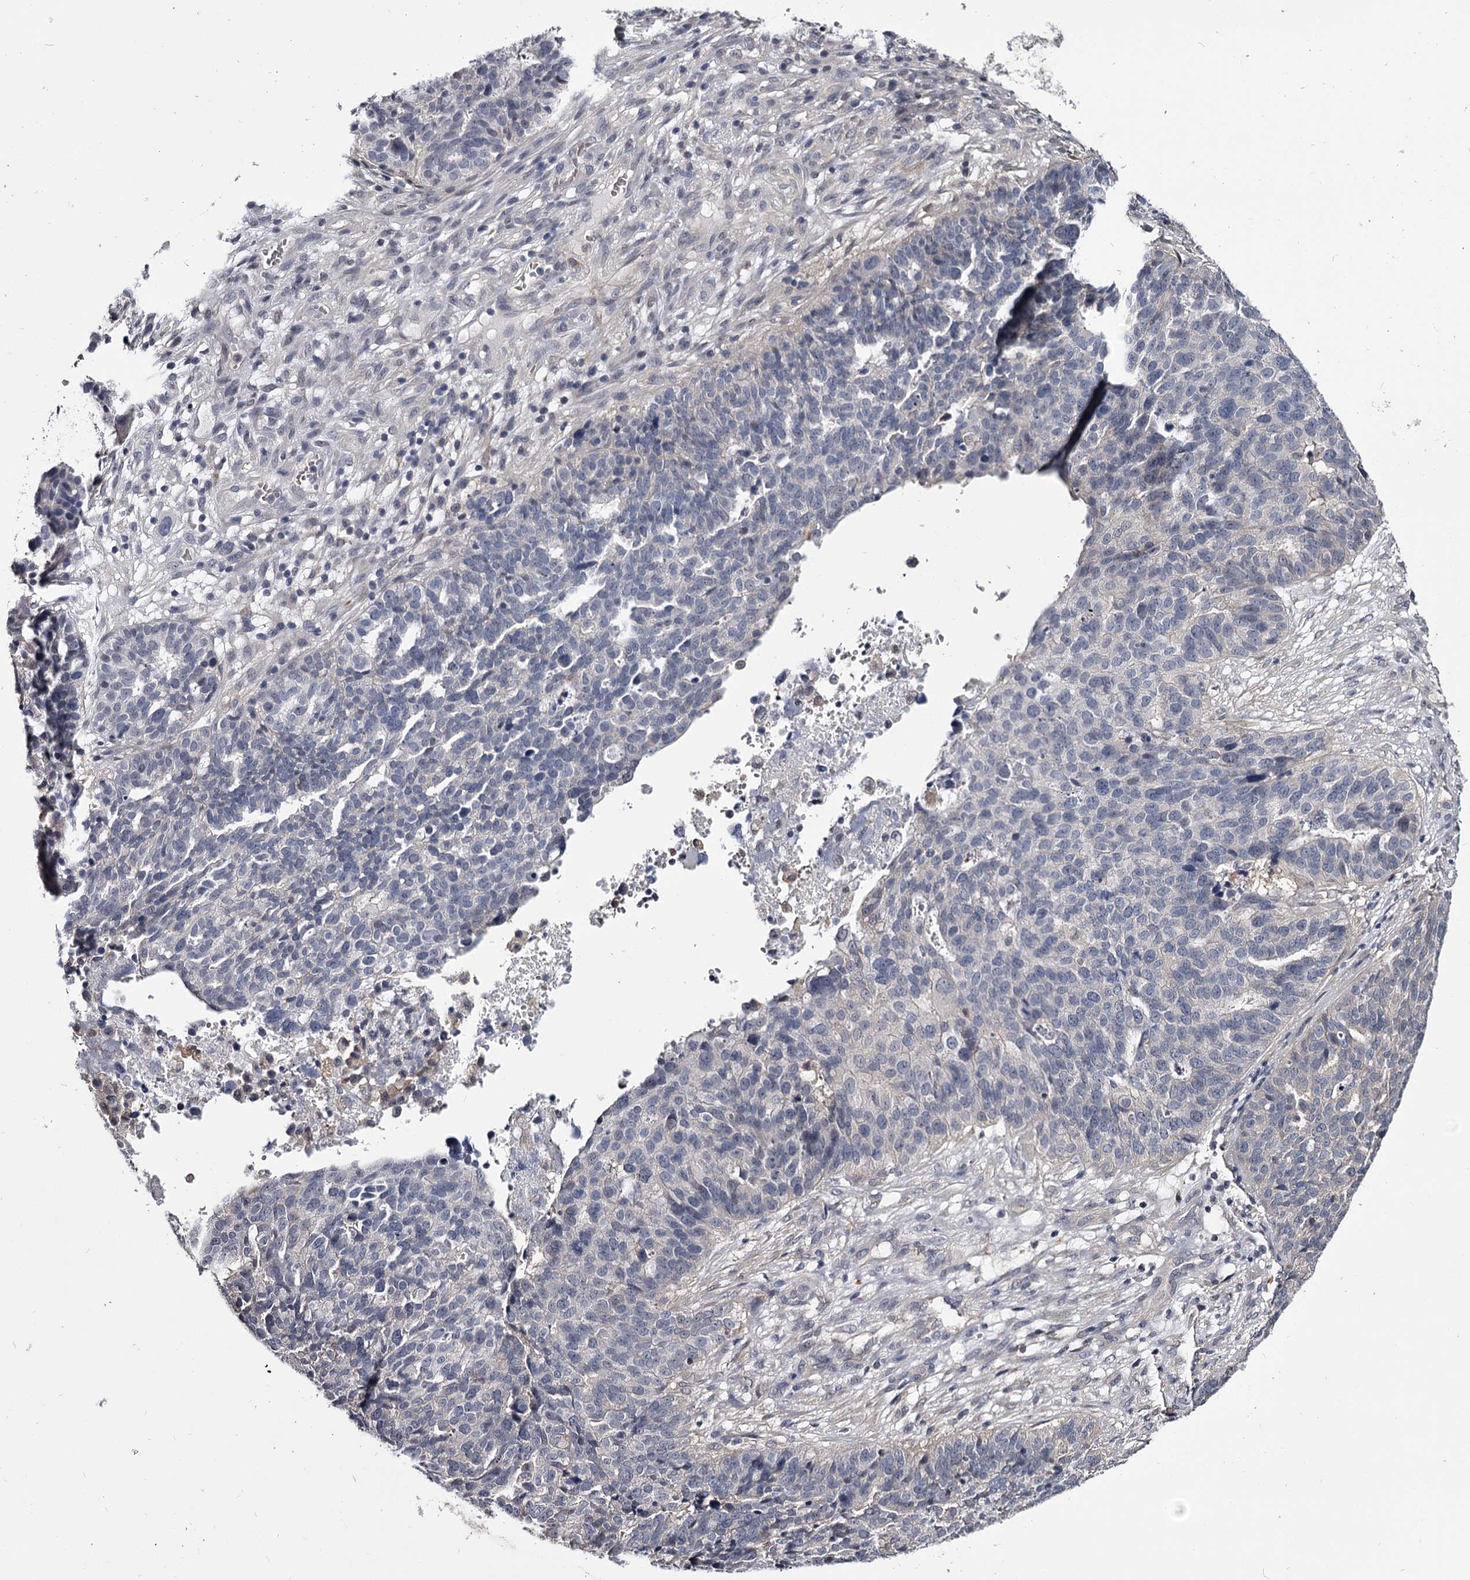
{"staining": {"intensity": "negative", "quantity": "none", "location": "none"}, "tissue": "ovarian cancer", "cell_type": "Tumor cells", "image_type": "cancer", "snomed": [{"axis": "morphology", "description": "Cystadenocarcinoma, serous, NOS"}, {"axis": "topography", "description": "Ovary"}], "caption": "Tumor cells are negative for protein expression in human ovarian cancer. (Brightfield microscopy of DAB IHC at high magnification).", "gene": "GSTO1", "patient": {"sex": "female", "age": 59}}